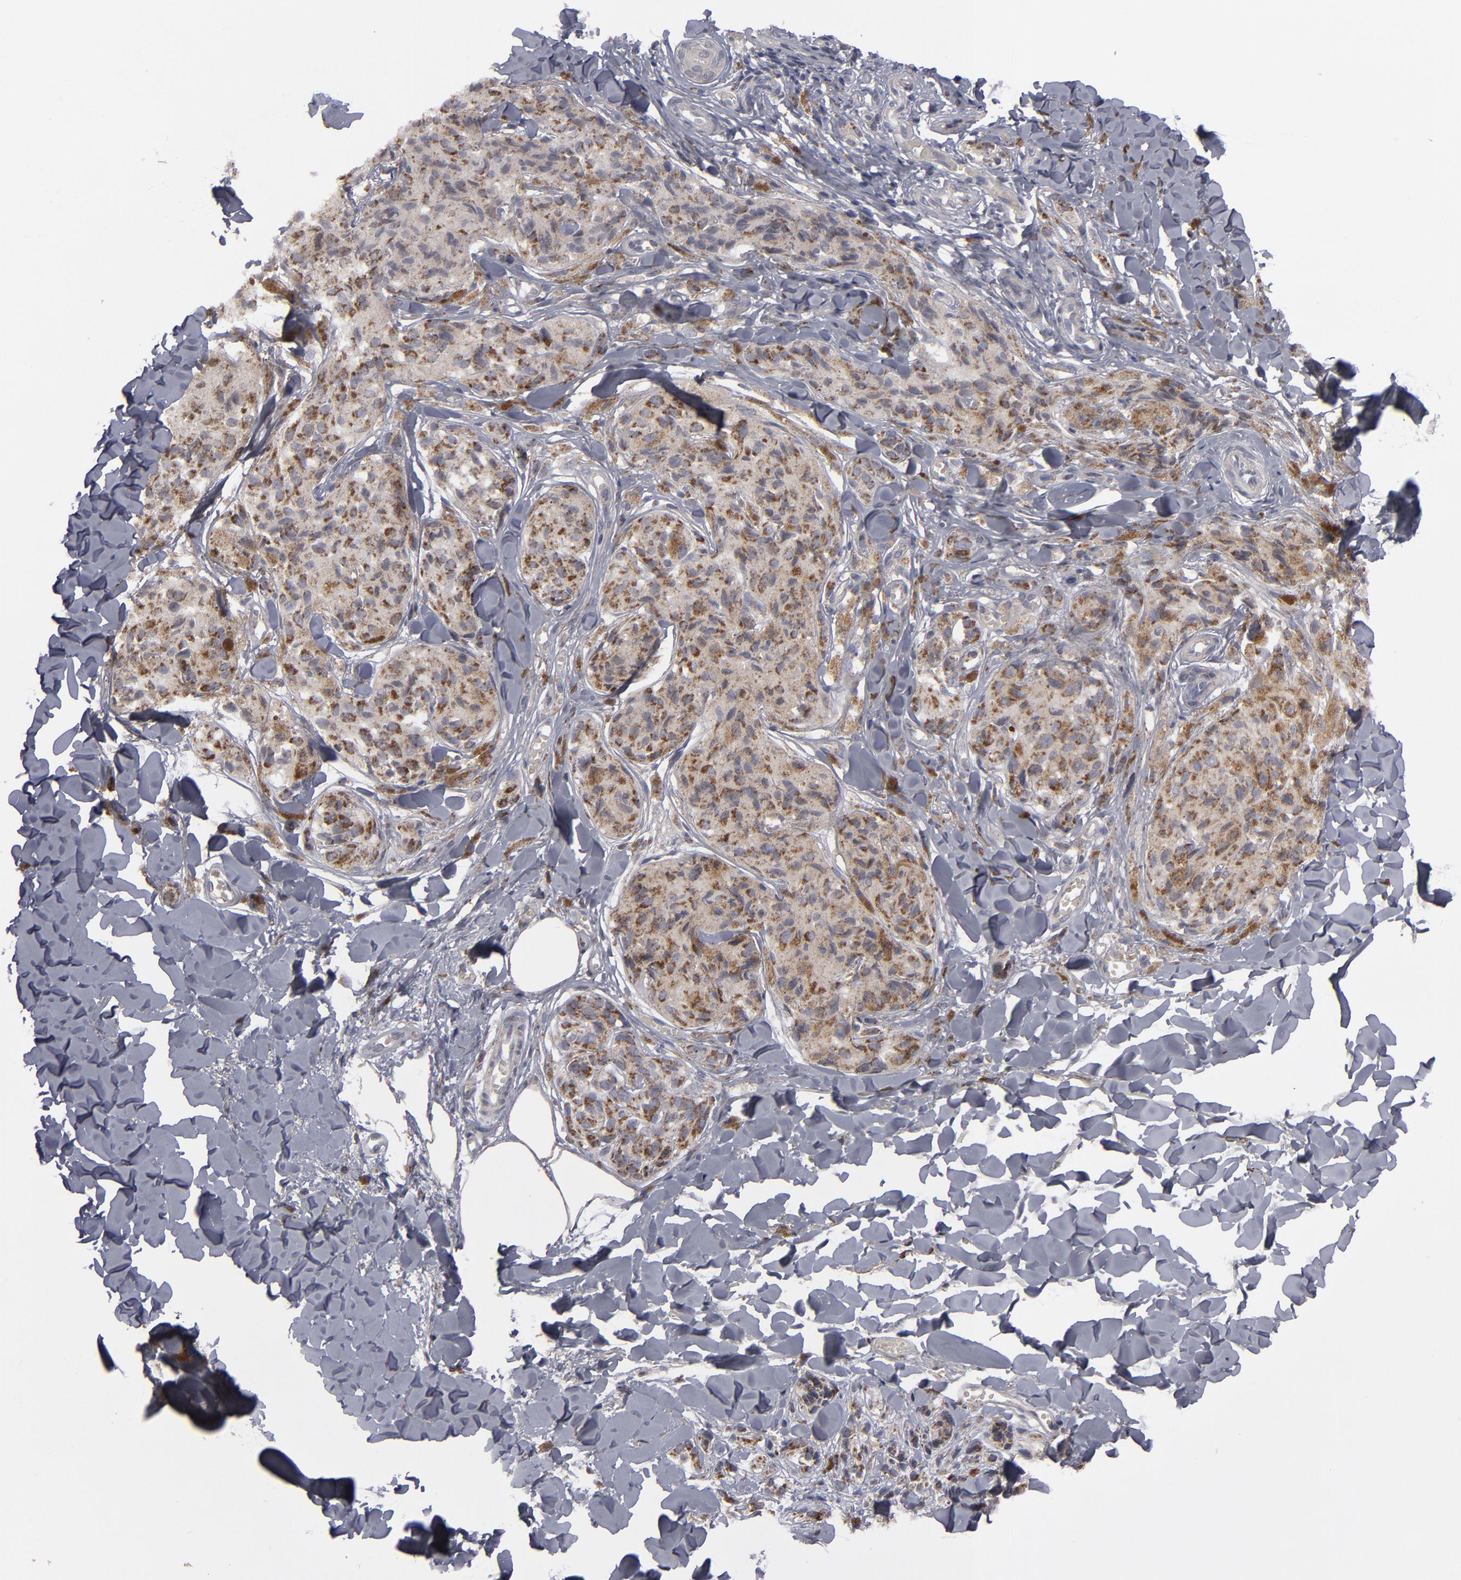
{"staining": {"intensity": "moderate", "quantity": ">75%", "location": "cytoplasmic/membranous"}, "tissue": "melanoma", "cell_type": "Tumor cells", "image_type": "cancer", "snomed": [{"axis": "morphology", "description": "Malignant melanoma, Metastatic site"}, {"axis": "topography", "description": "Skin"}], "caption": "A brown stain labels moderate cytoplasmic/membranous expression of a protein in malignant melanoma (metastatic site) tumor cells.", "gene": "MYOM2", "patient": {"sex": "female", "age": 66}}